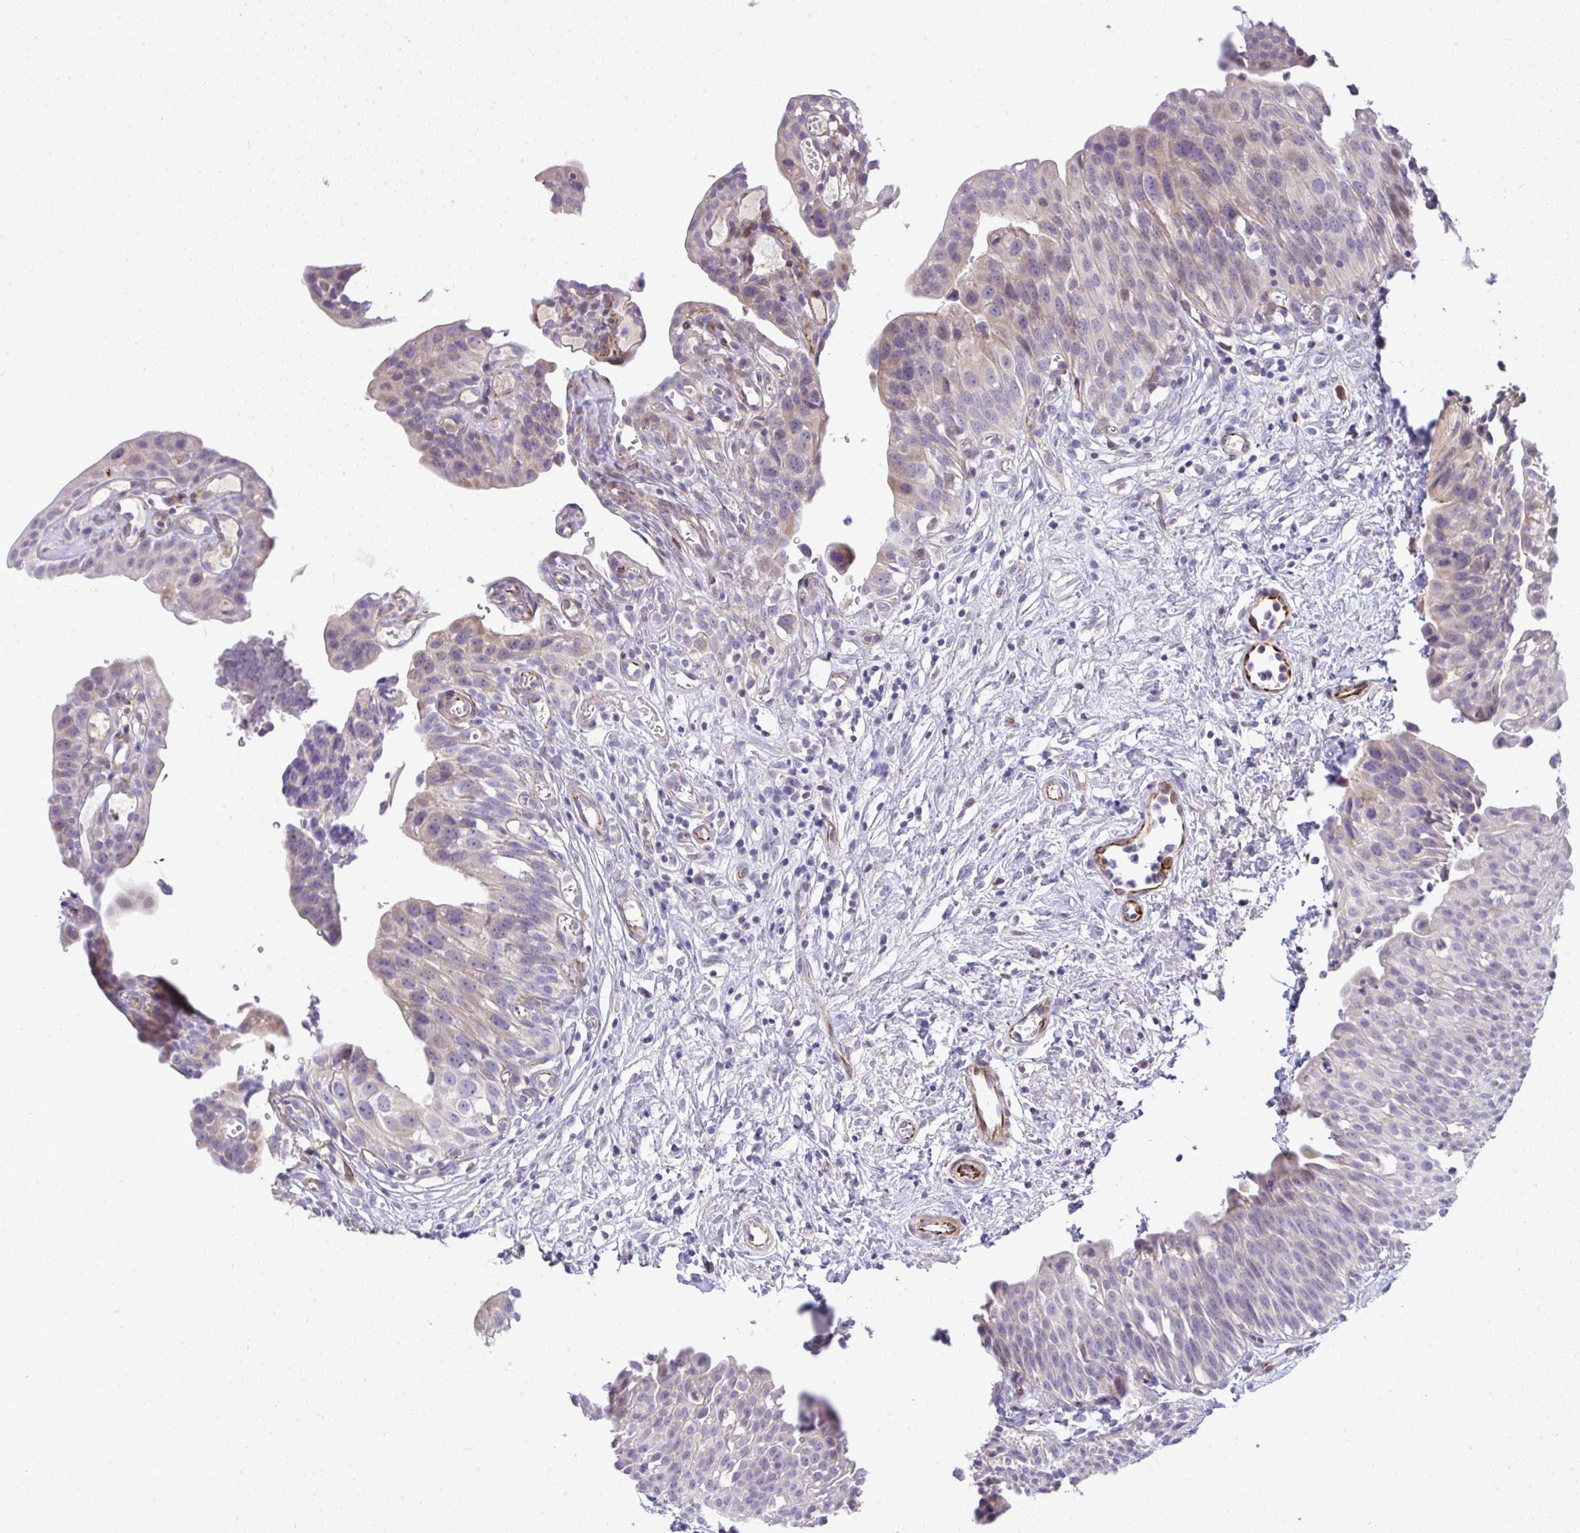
{"staining": {"intensity": "weak", "quantity": "25%-75%", "location": "cytoplasmic/membranous"}, "tissue": "urinary bladder", "cell_type": "Urothelial cells", "image_type": "normal", "snomed": [{"axis": "morphology", "description": "Normal tissue, NOS"}, {"axis": "topography", "description": "Urinary bladder"}], "caption": "Urinary bladder stained with DAB immunohistochemistry reveals low levels of weak cytoplasmic/membranous positivity in approximately 25%-75% of urothelial cells.", "gene": "GRID2", "patient": {"sex": "male", "age": 51}}